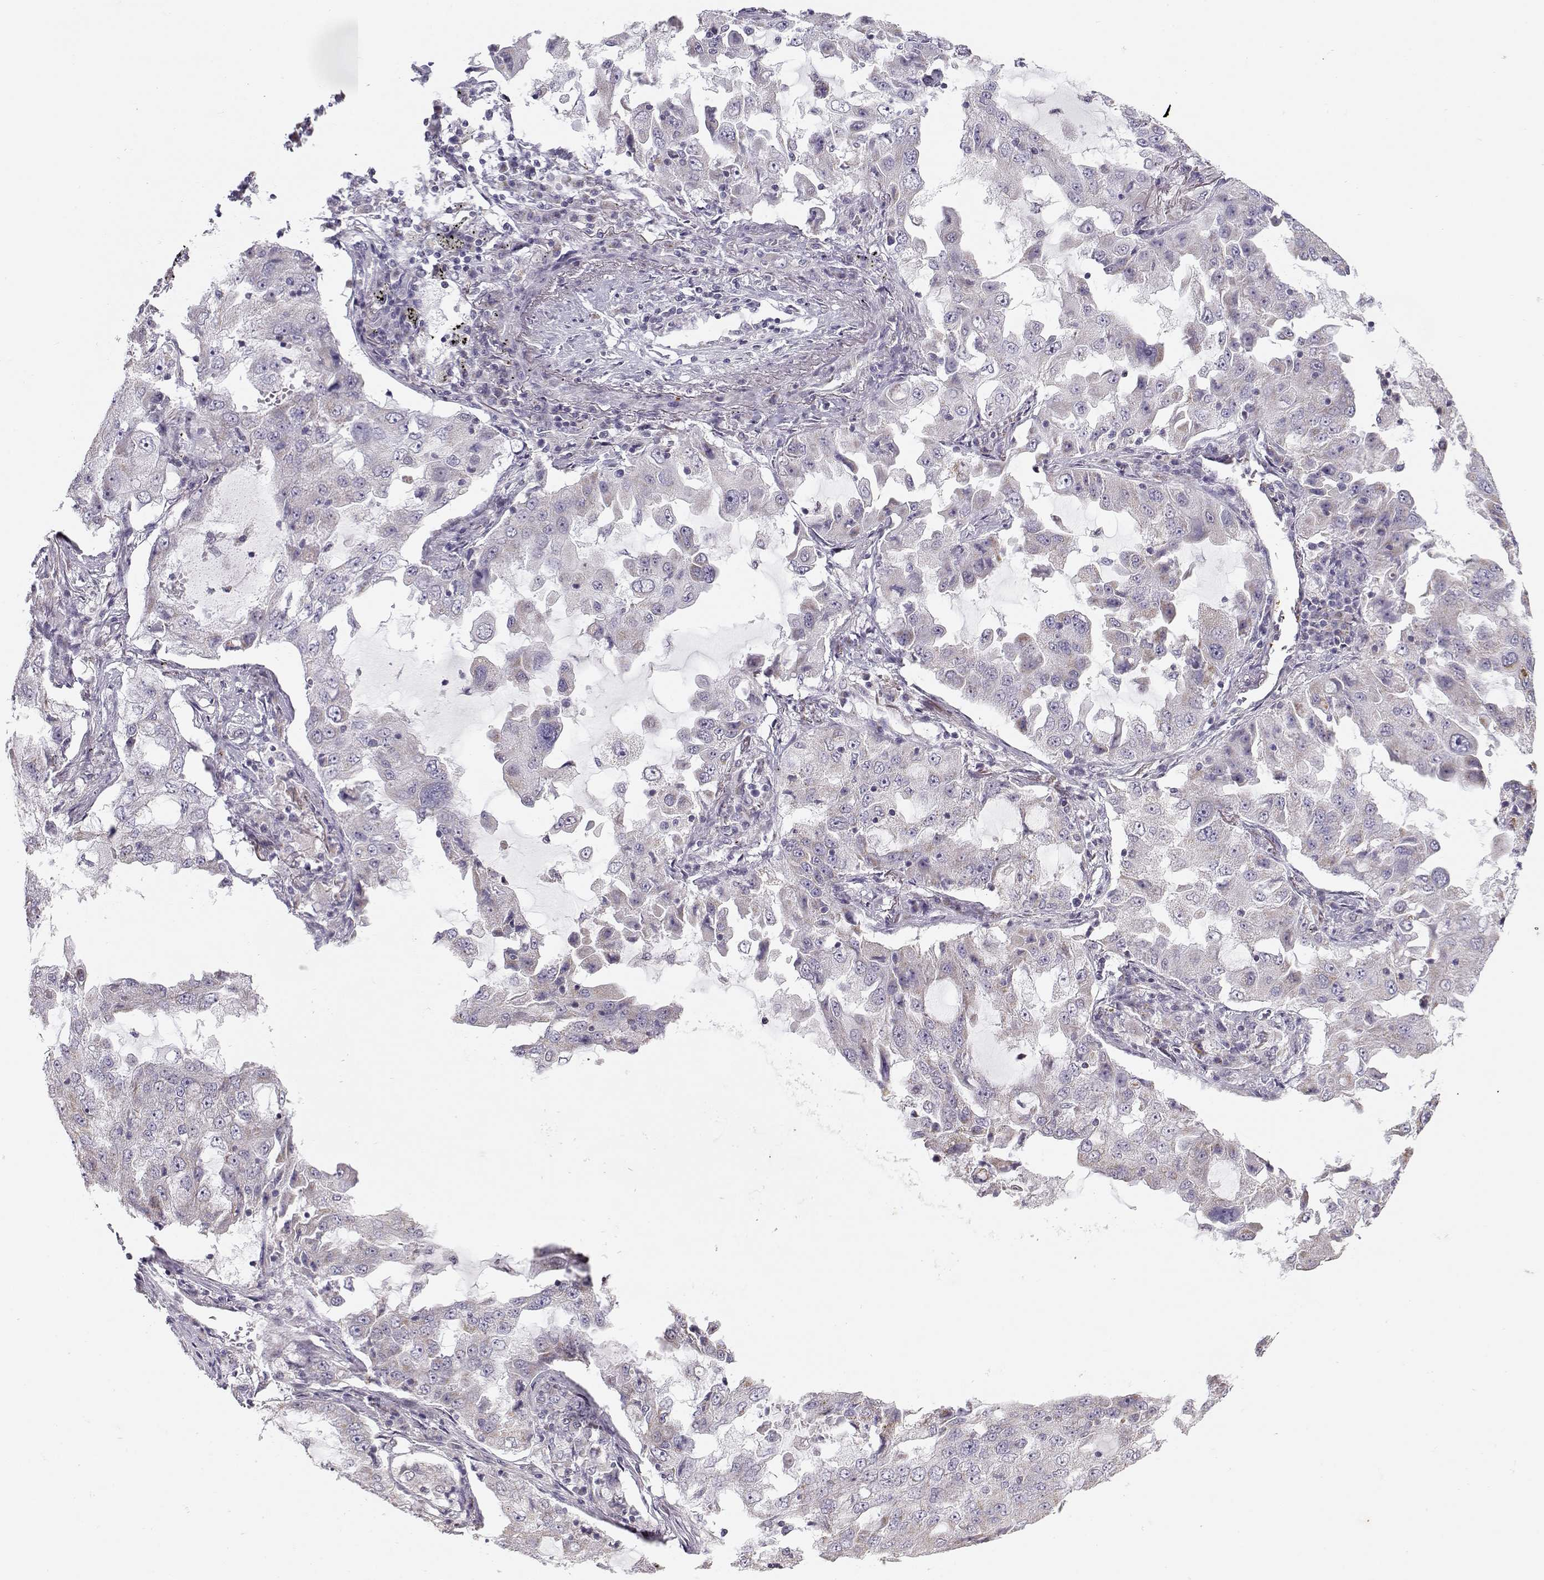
{"staining": {"intensity": "negative", "quantity": "none", "location": "none"}, "tissue": "lung cancer", "cell_type": "Tumor cells", "image_type": "cancer", "snomed": [{"axis": "morphology", "description": "Adenocarcinoma, NOS"}, {"axis": "topography", "description": "Lung"}], "caption": "The histopathology image shows no staining of tumor cells in adenocarcinoma (lung).", "gene": "KLF17", "patient": {"sex": "female", "age": 61}}